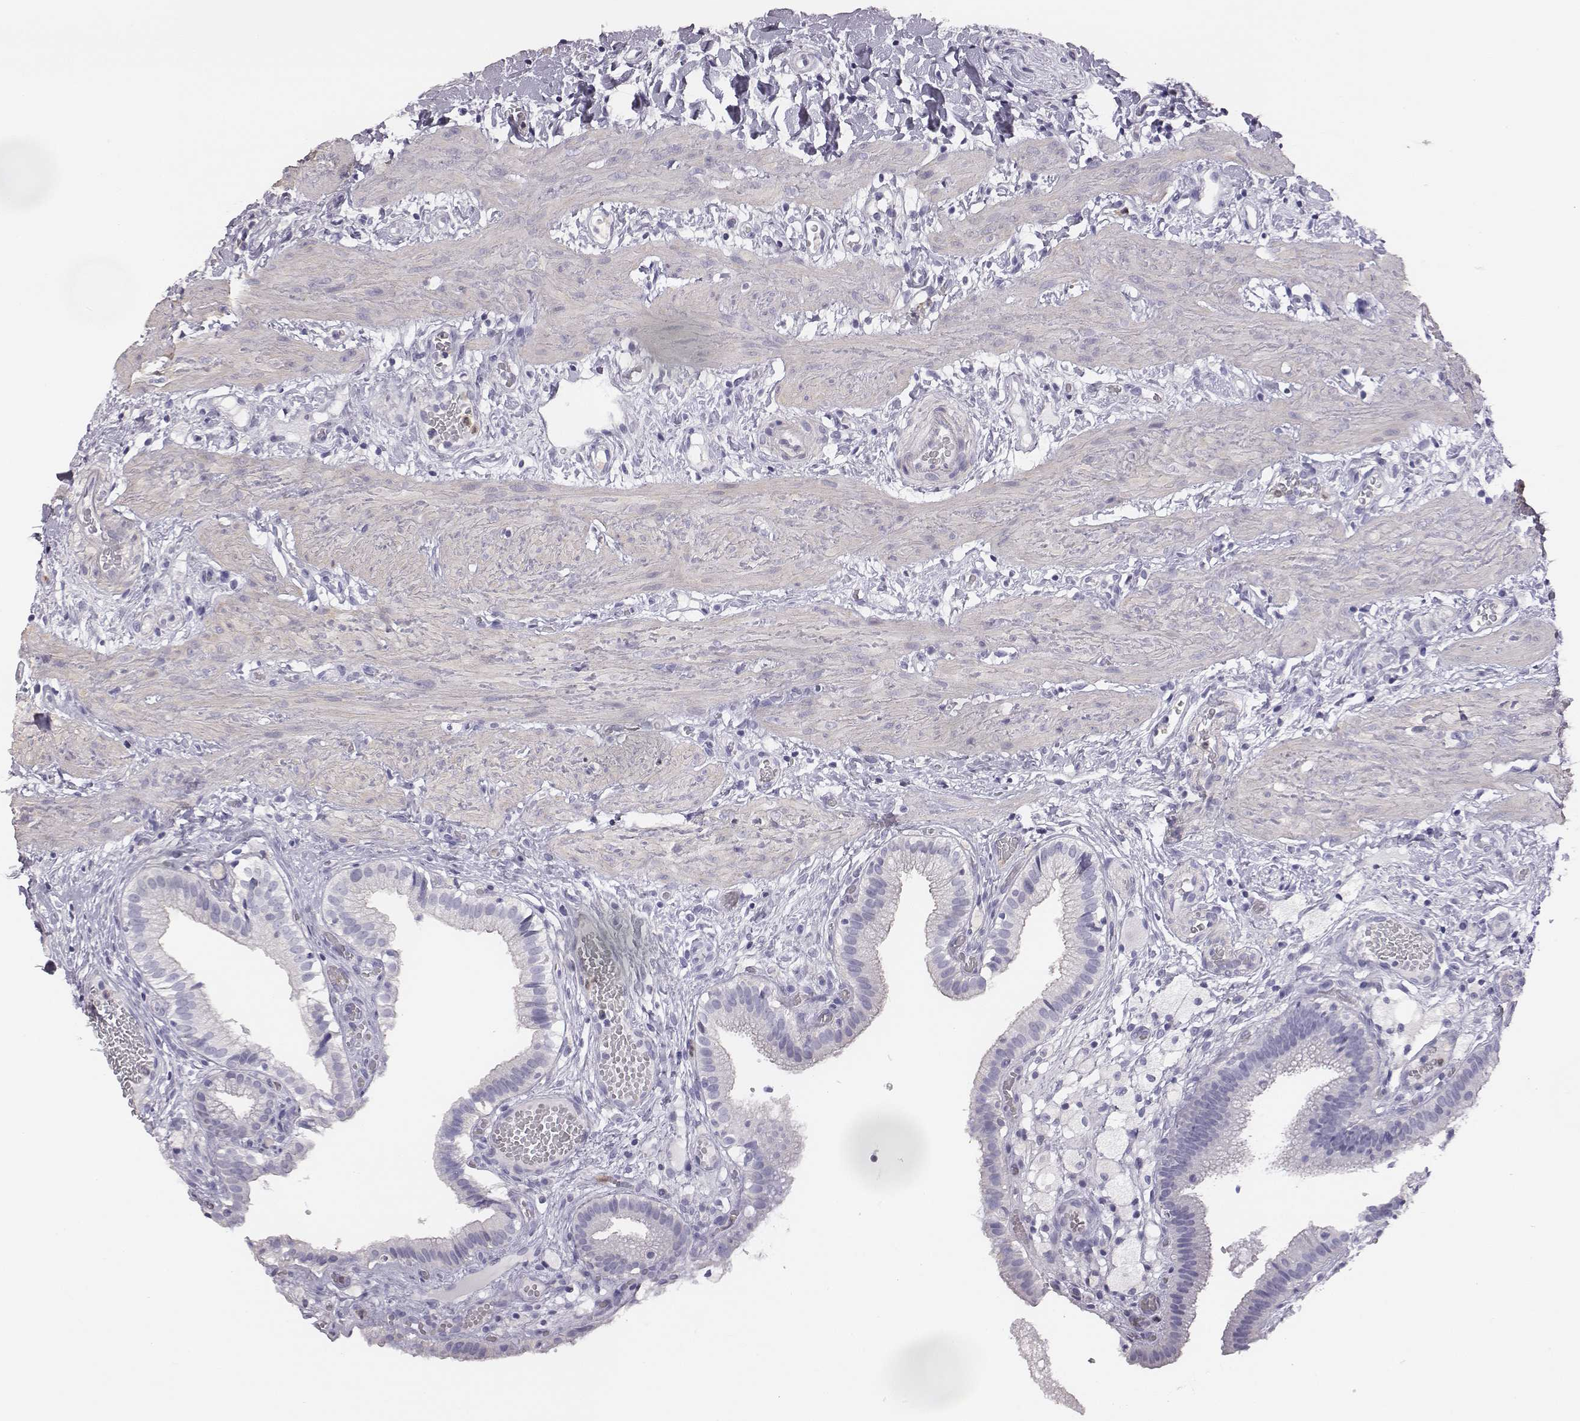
{"staining": {"intensity": "negative", "quantity": "none", "location": "none"}, "tissue": "gallbladder", "cell_type": "Glandular cells", "image_type": "normal", "snomed": [{"axis": "morphology", "description": "Normal tissue, NOS"}, {"axis": "topography", "description": "Gallbladder"}], "caption": "An immunohistochemistry histopathology image of unremarkable gallbladder is shown. There is no staining in glandular cells of gallbladder.", "gene": "ADAM7", "patient": {"sex": "female", "age": 24}}